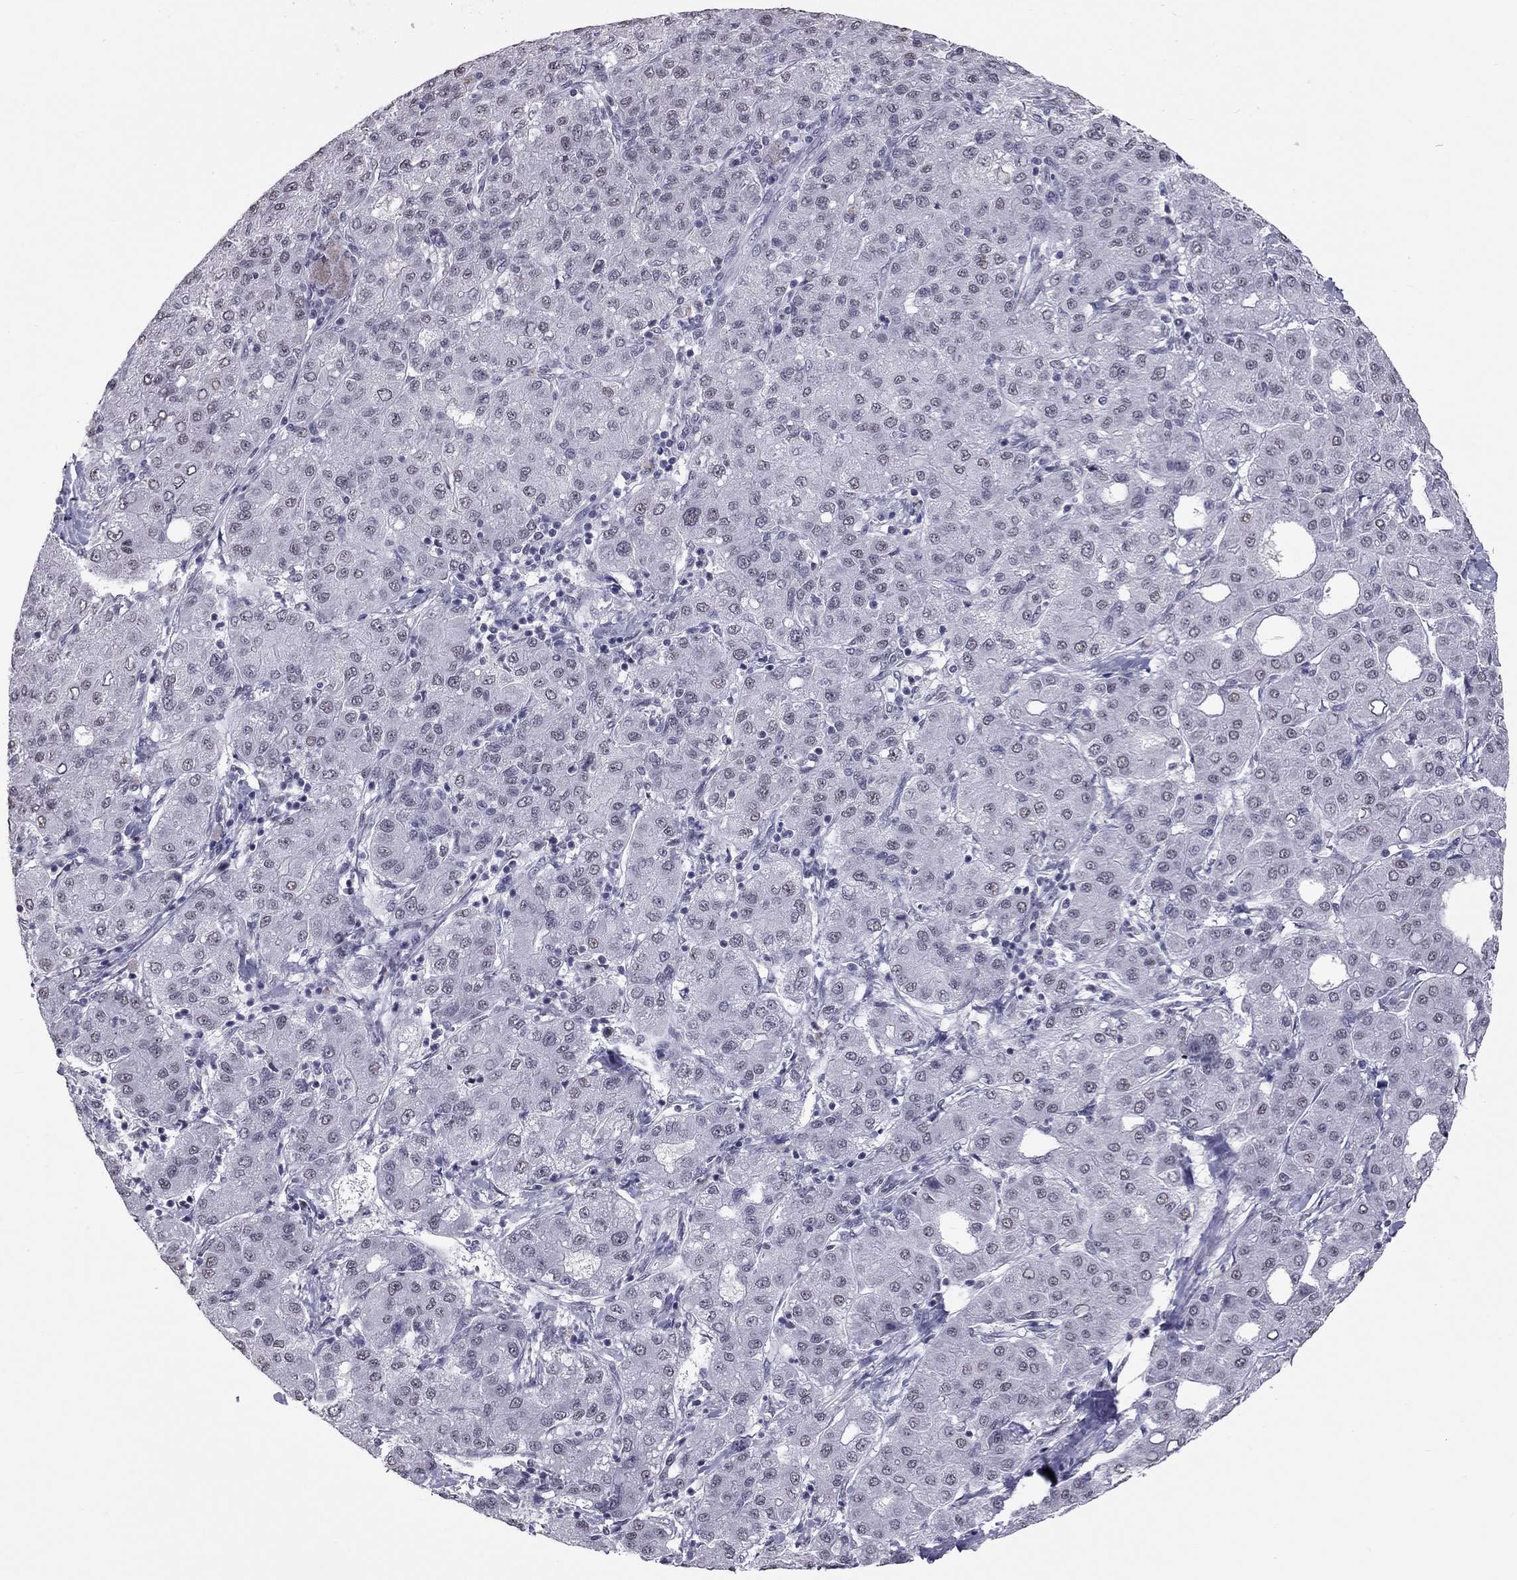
{"staining": {"intensity": "negative", "quantity": "none", "location": "none"}, "tissue": "liver cancer", "cell_type": "Tumor cells", "image_type": "cancer", "snomed": [{"axis": "morphology", "description": "Carcinoma, Hepatocellular, NOS"}, {"axis": "topography", "description": "Liver"}], "caption": "The micrograph shows no staining of tumor cells in liver cancer.", "gene": "PPP1R3A", "patient": {"sex": "male", "age": 65}}